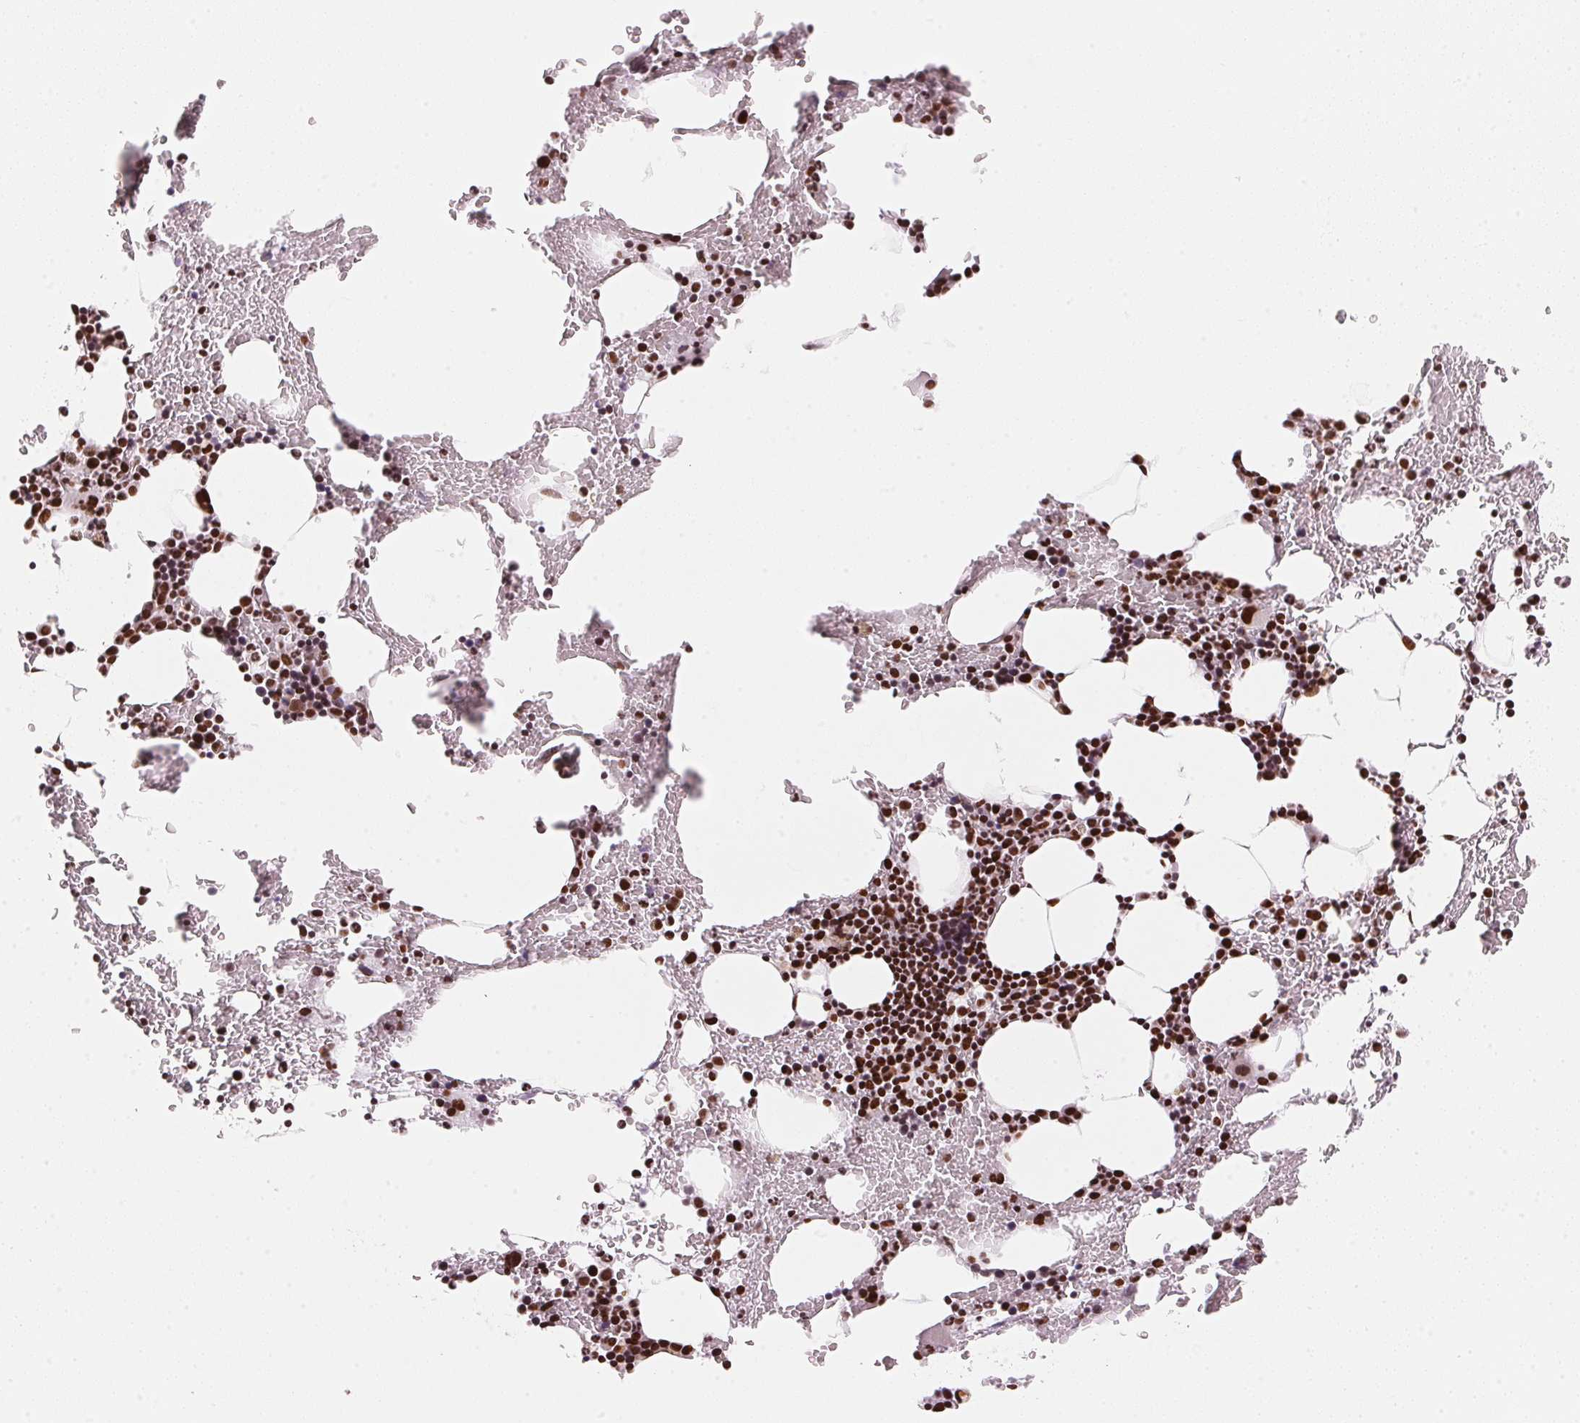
{"staining": {"intensity": "strong", "quantity": ">75%", "location": "nuclear"}, "tissue": "bone marrow", "cell_type": "Hematopoietic cells", "image_type": "normal", "snomed": [{"axis": "morphology", "description": "Normal tissue, NOS"}, {"axis": "topography", "description": "Bone marrow"}], "caption": "Protein staining displays strong nuclear expression in about >75% of hematopoietic cells in normal bone marrow.", "gene": "NXF1", "patient": {"sex": "female", "age": 84}}